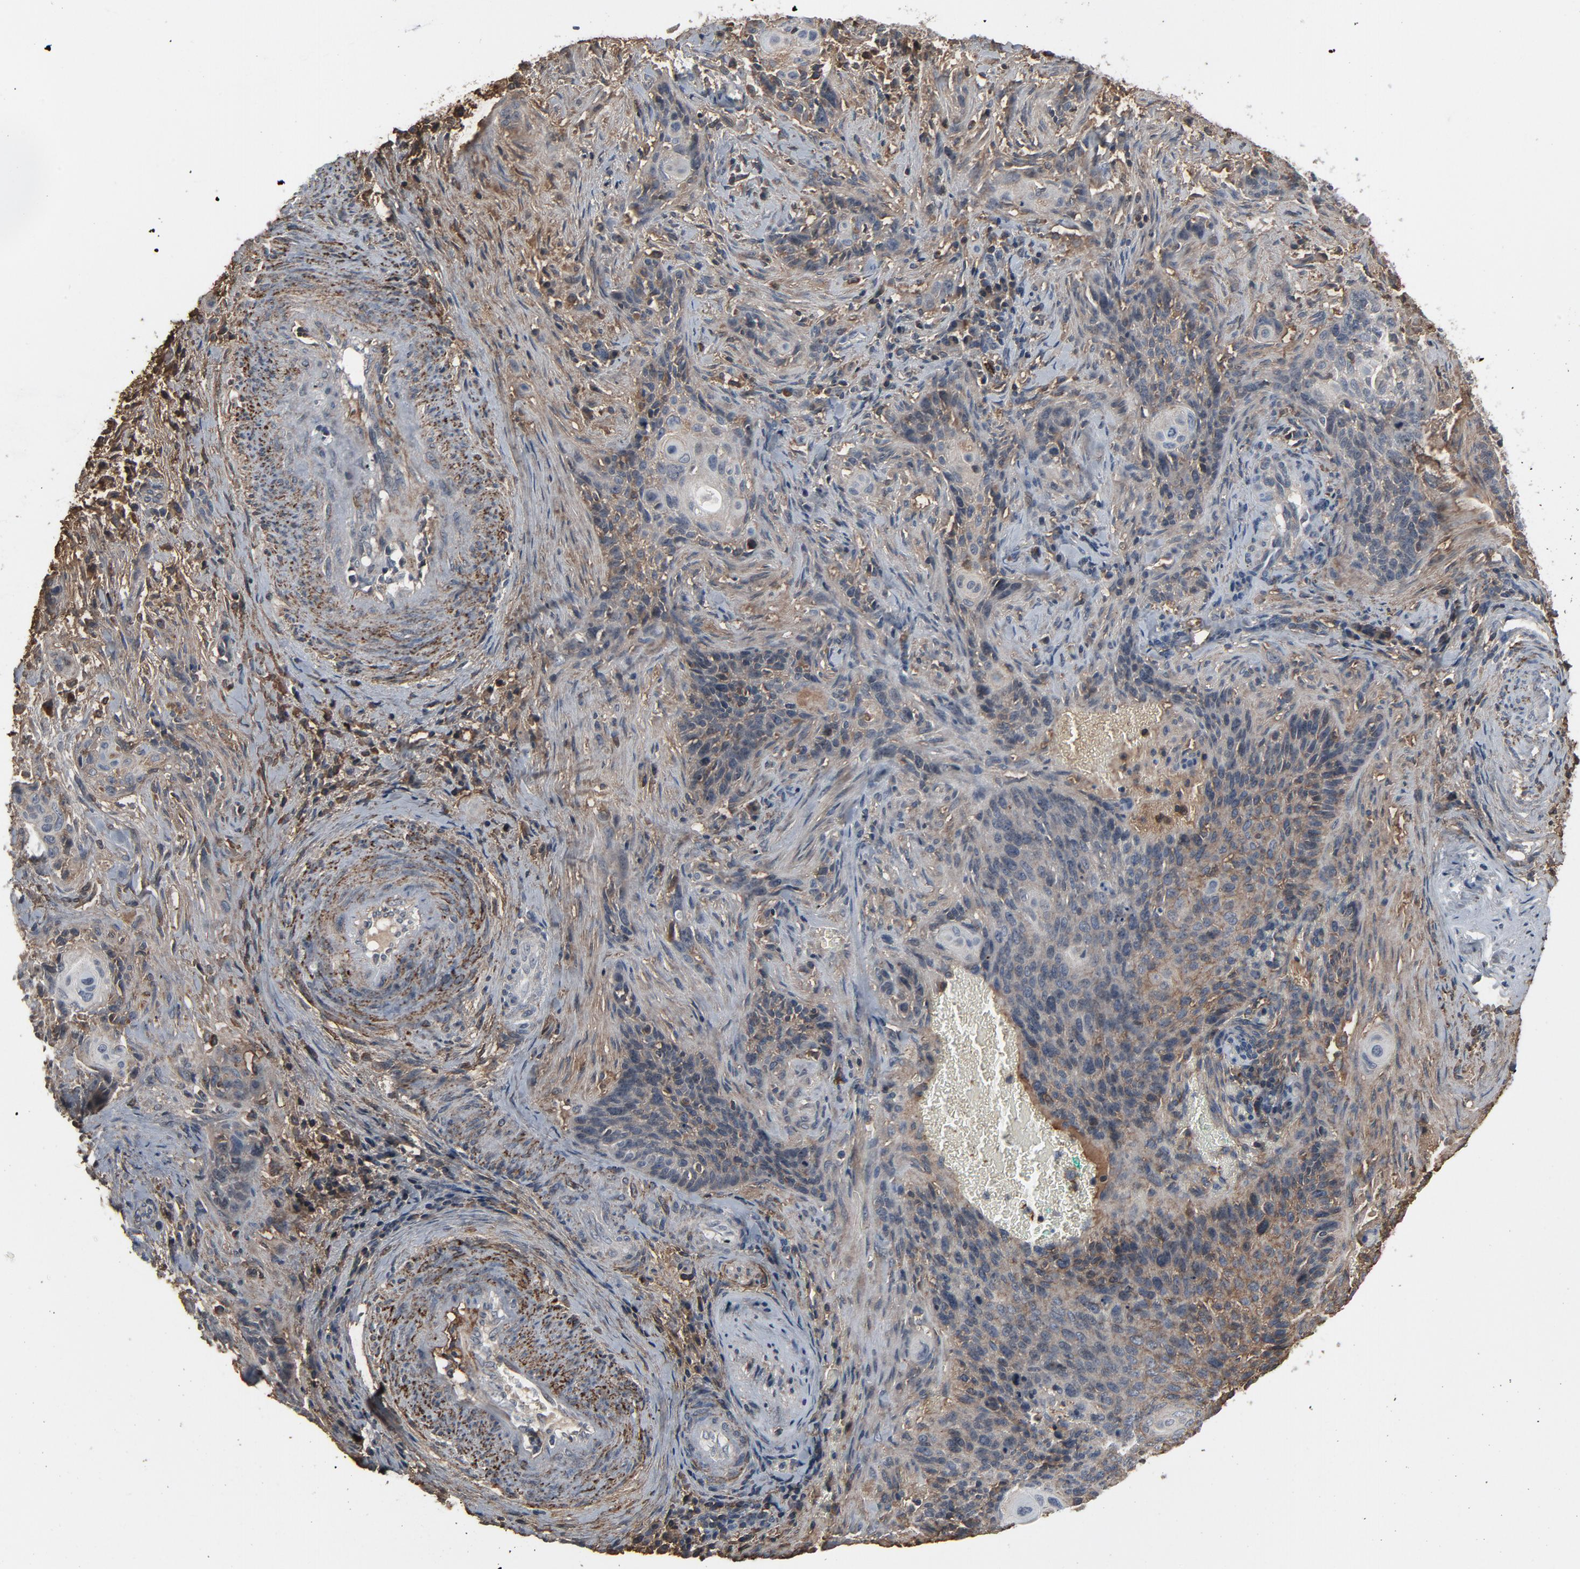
{"staining": {"intensity": "negative", "quantity": "none", "location": "none"}, "tissue": "cervical cancer", "cell_type": "Tumor cells", "image_type": "cancer", "snomed": [{"axis": "morphology", "description": "Squamous cell carcinoma, NOS"}, {"axis": "topography", "description": "Cervix"}], "caption": "Immunohistochemical staining of cervical cancer shows no significant staining in tumor cells. Brightfield microscopy of immunohistochemistry stained with DAB (brown) and hematoxylin (blue), captured at high magnification.", "gene": "PDZD4", "patient": {"sex": "female", "age": 33}}